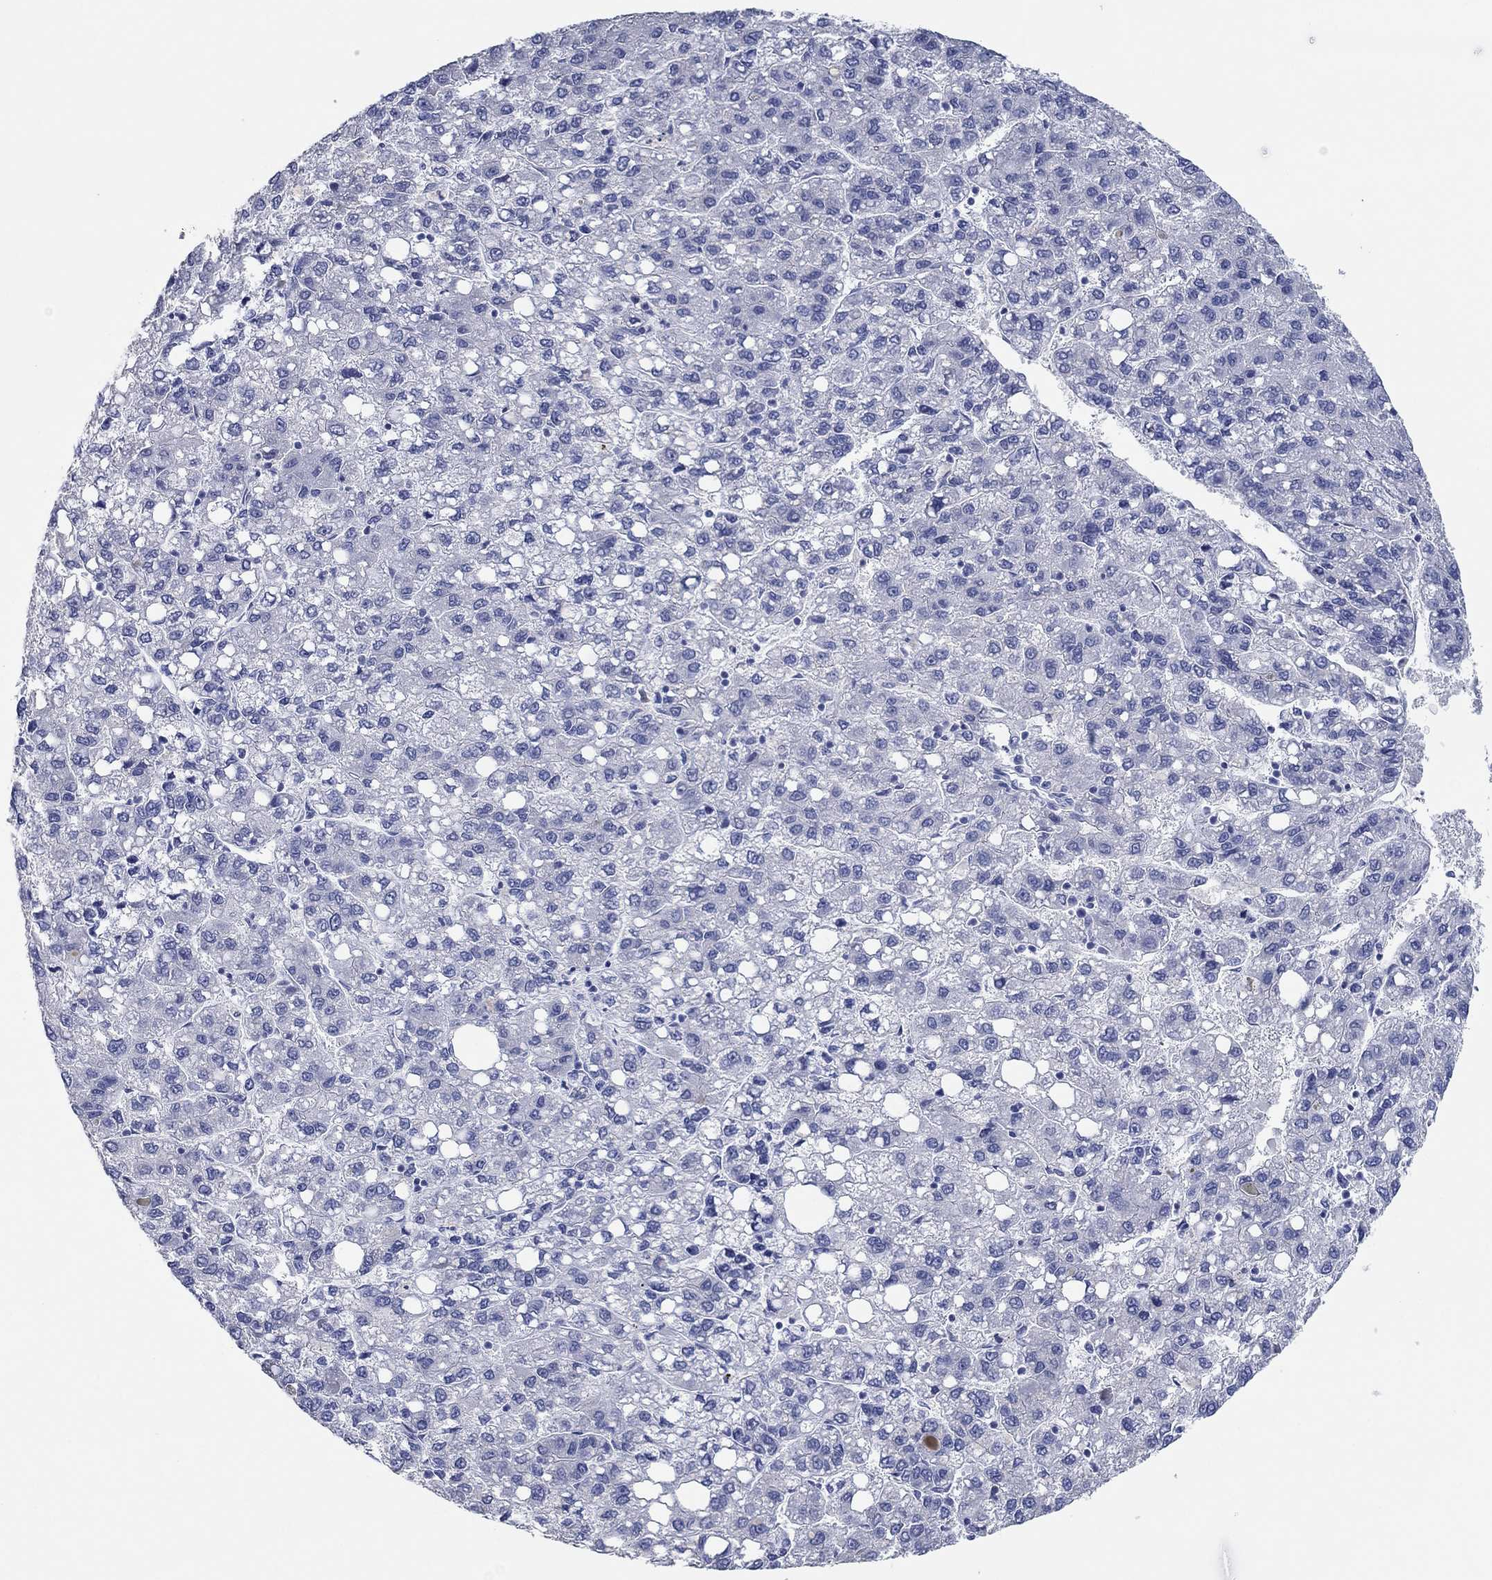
{"staining": {"intensity": "negative", "quantity": "none", "location": "none"}, "tissue": "liver cancer", "cell_type": "Tumor cells", "image_type": "cancer", "snomed": [{"axis": "morphology", "description": "Carcinoma, Hepatocellular, NOS"}, {"axis": "topography", "description": "Liver"}], "caption": "Immunohistochemical staining of human hepatocellular carcinoma (liver) exhibits no significant staining in tumor cells.", "gene": "POU5F1", "patient": {"sex": "female", "age": 82}}